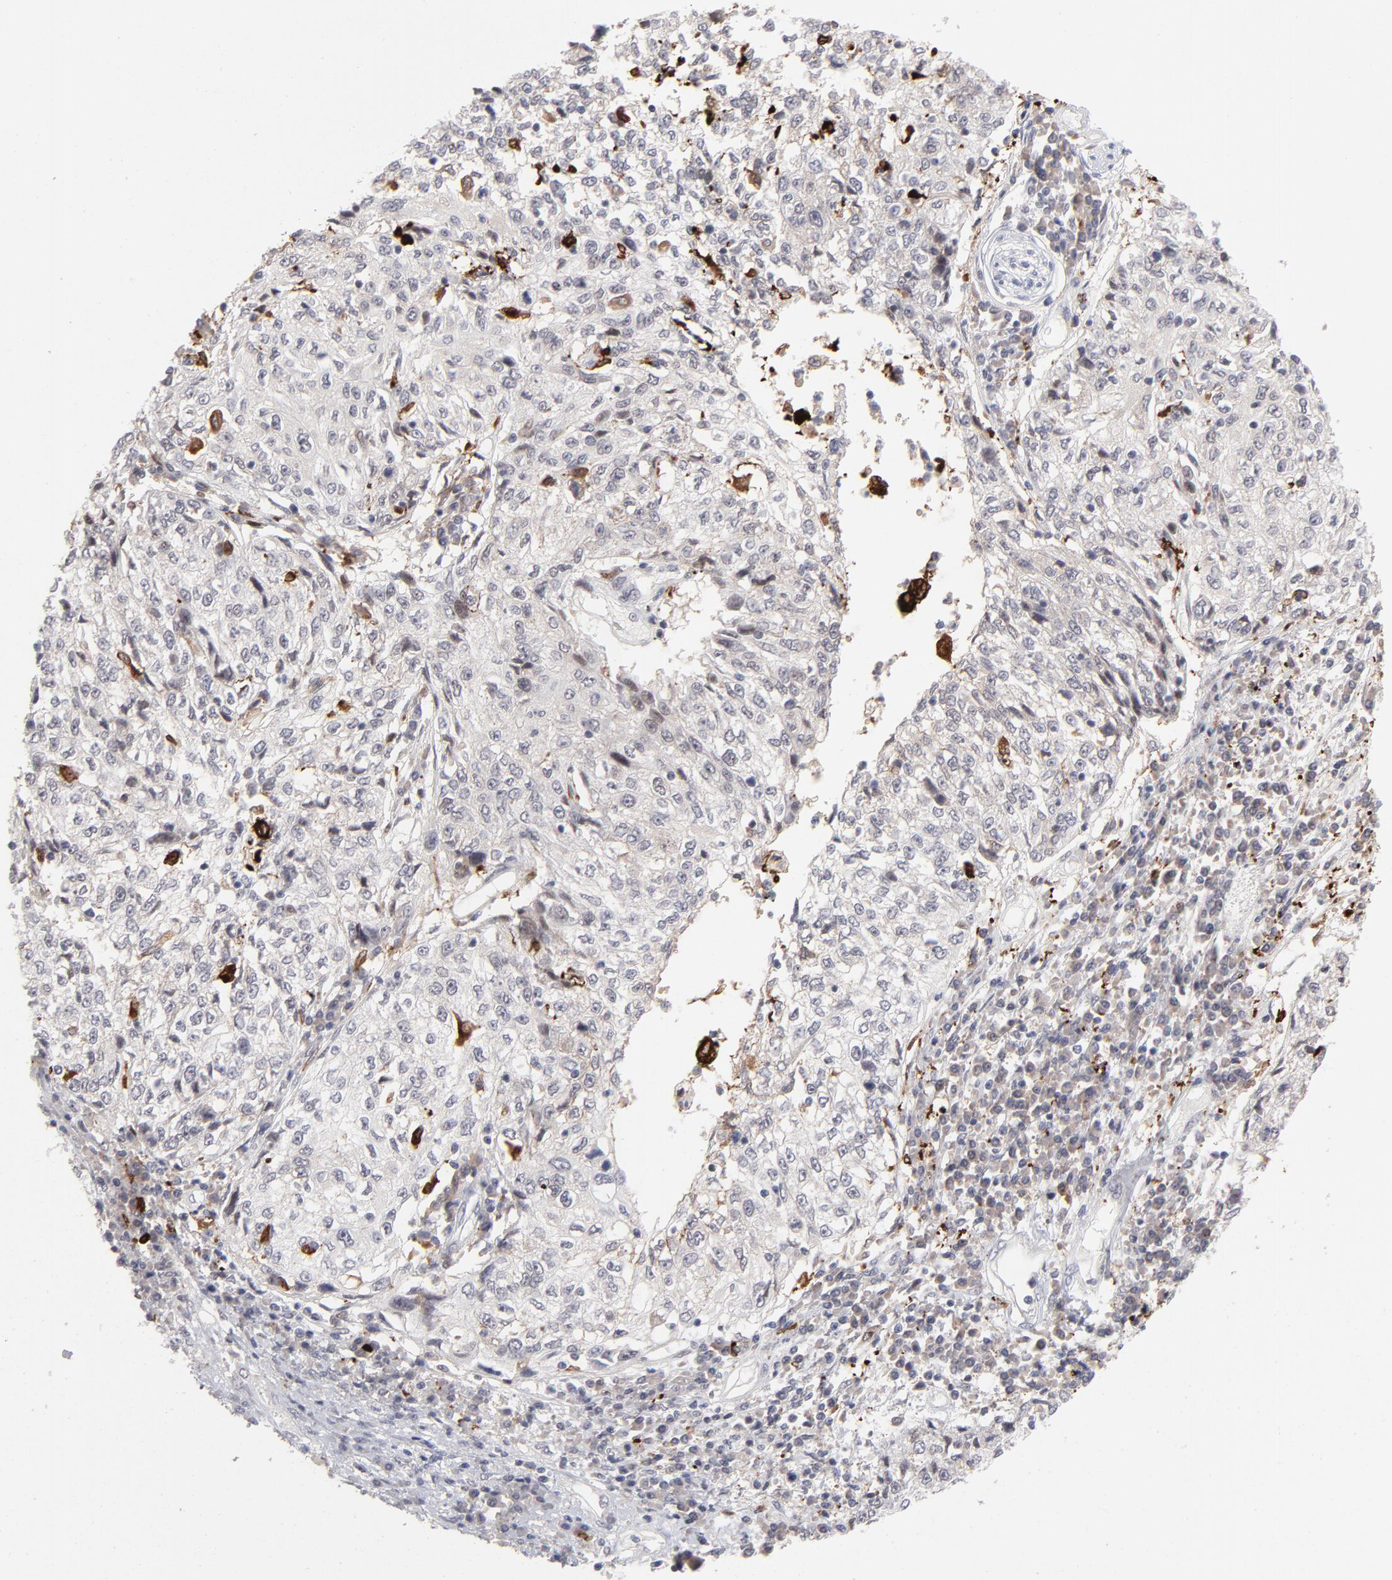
{"staining": {"intensity": "strong", "quantity": "<25%", "location": "cytoplasmic/membranous"}, "tissue": "cervical cancer", "cell_type": "Tumor cells", "image_type": "cancer", "snomed": [{"axis": "morphology", "description": "Squamous cell carcinoma, NOS"}, {"axis": "topography", "description": "Cervix"}], "caption": "Human cervical cancer stained with a brown dye demonstrates strong cytoplasmic/membranous positive positivity in approximately <25% of tumor cells.", "gene": "CCR2", "patient": {"sex": "female", "age": 57}}